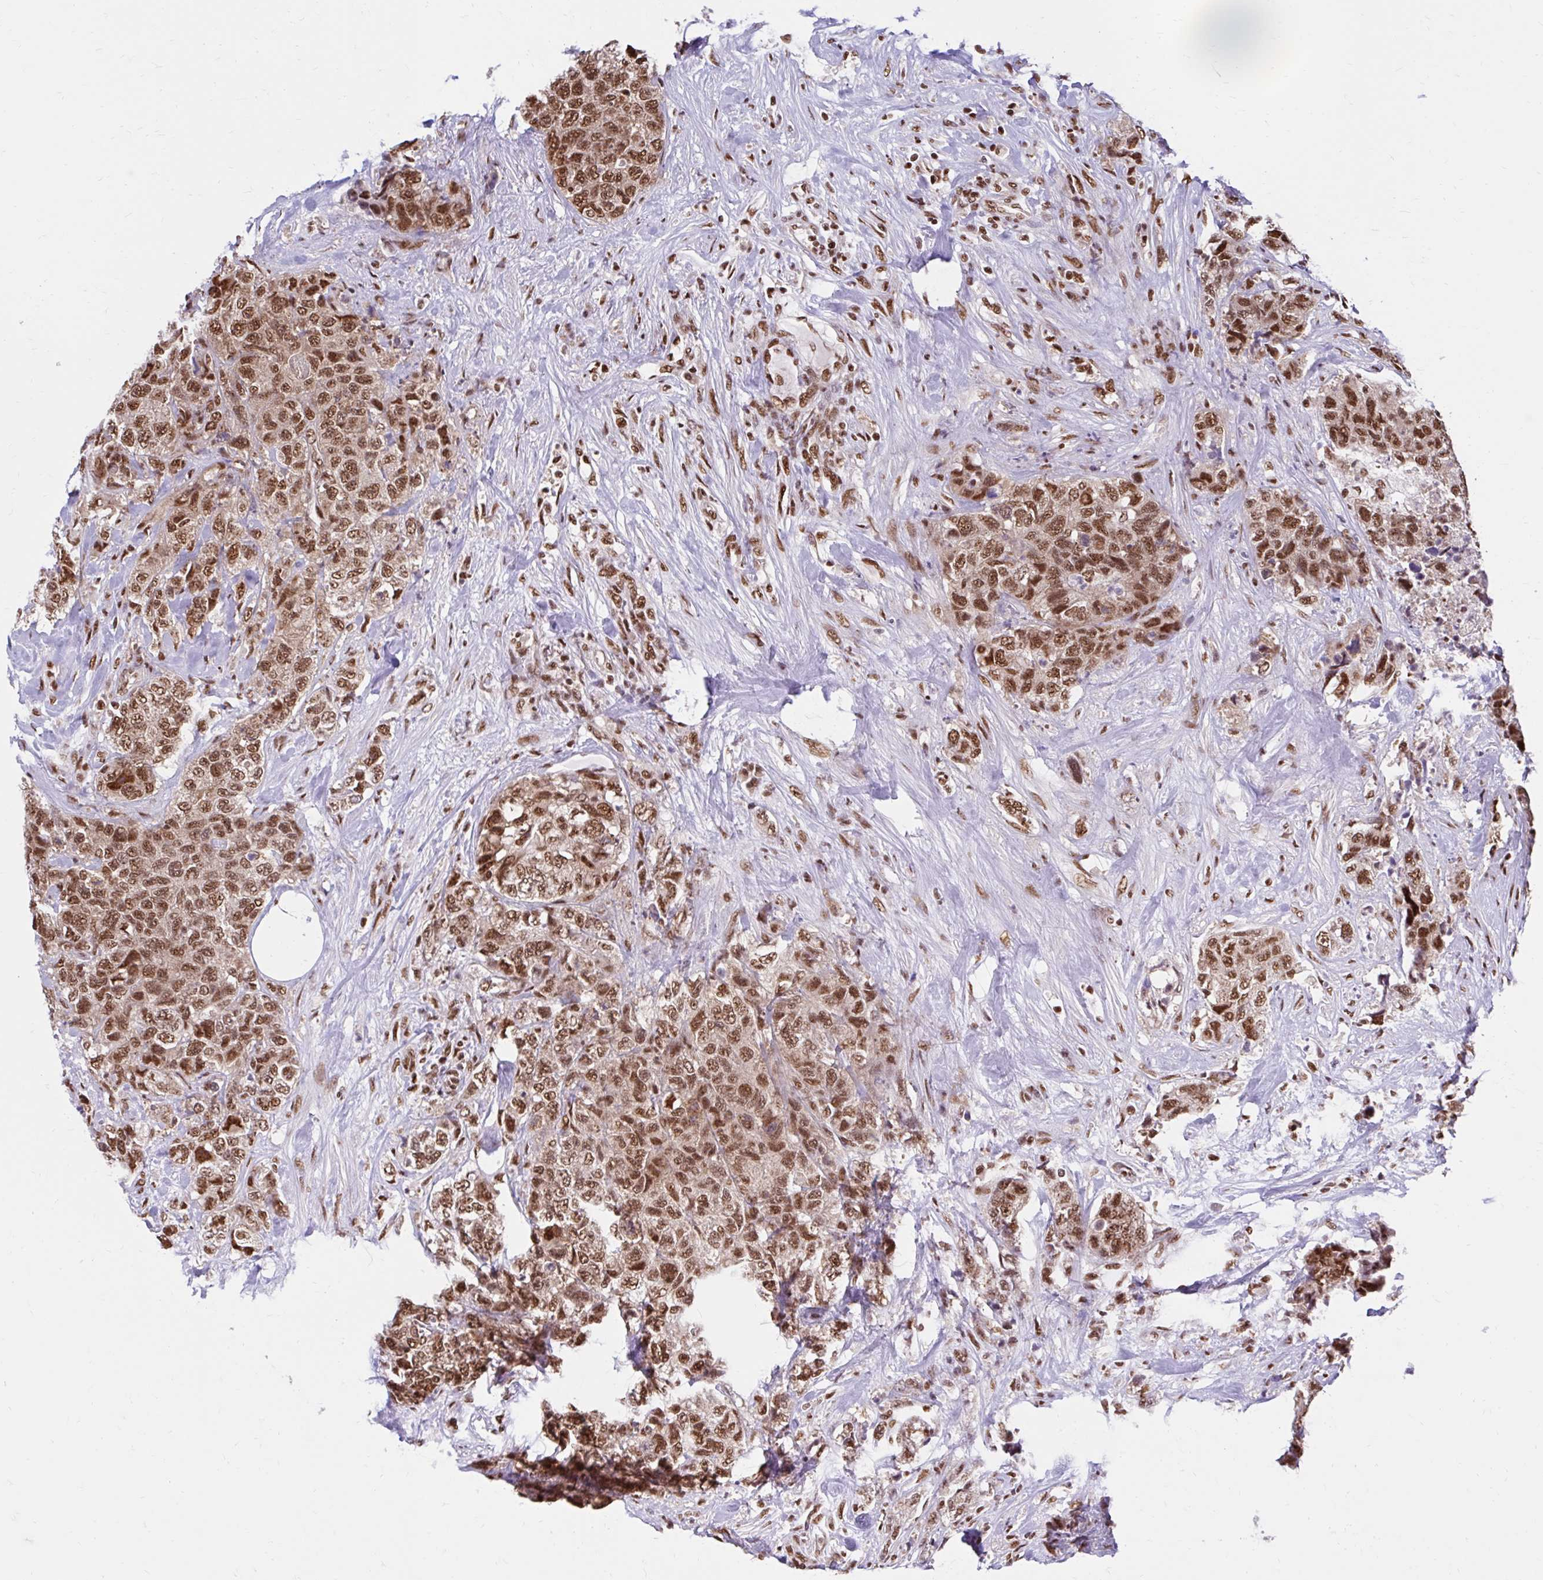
{"staining": {"intensity": "moderate", "quantity": ">75%", "location": "nuclear"}, "tissue": "urothelial cancer", "cell_type": "Tumor cells", "image_type": "cancer", "snomed": [{"axis": "morphology", "description": "Urothelial carcinoma, High grade"}, {"axis": "topography", "description": "Urinary bladder"}], "caption": "Immunohistochemical staining of urothelial cancer displays medium levels of moderate nuclear positivity in about >75% of tumor cells.", "gene": "ABCA9", "patient": {"sex": "female", "age": 78}}